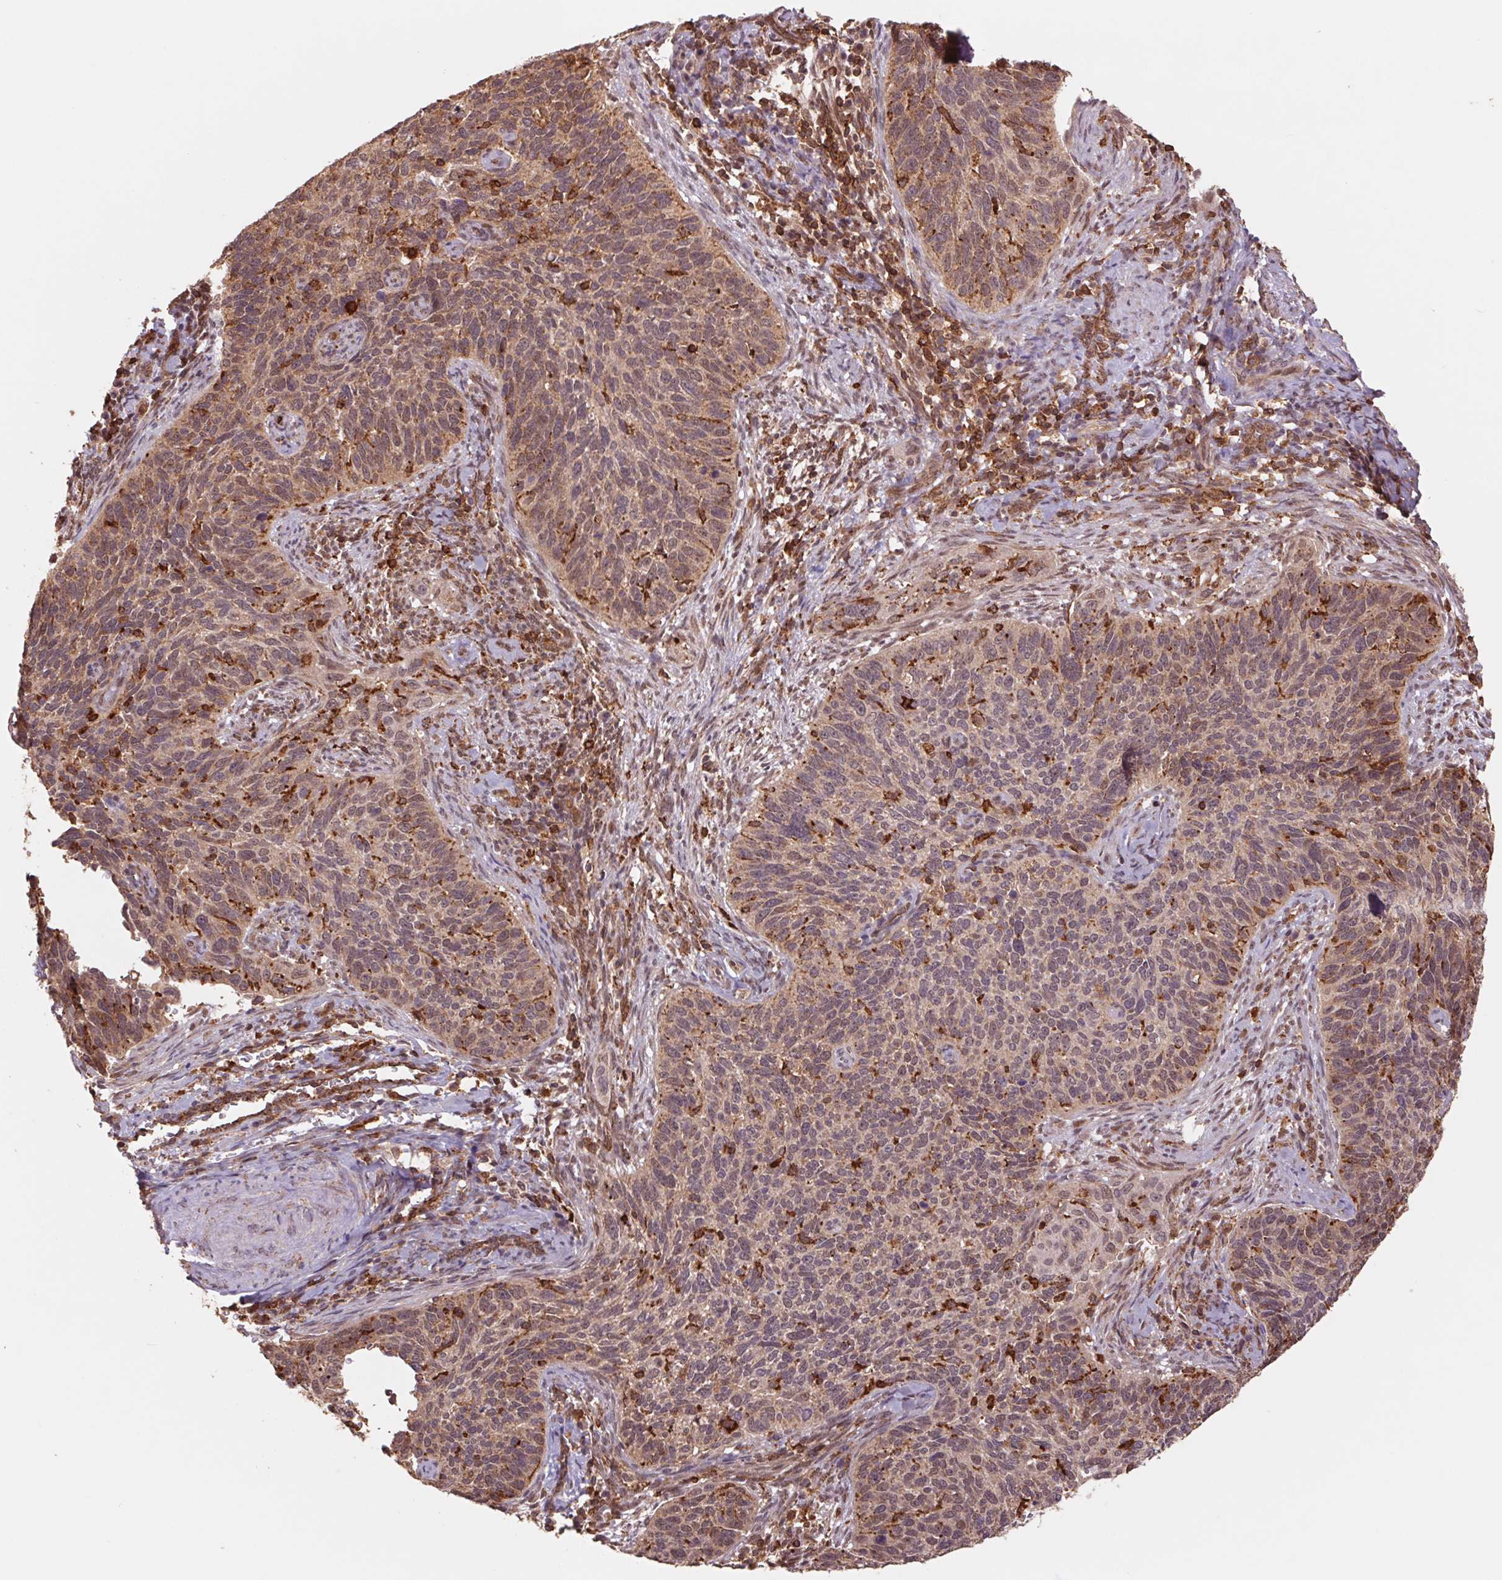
{"staining": {"intensity": "weak", "quantity": "<25%", "location": "cytoplasmic/membranous"}, "tissue": "cervical cancer", "cell_type": "Tumor cells", "image_type": "cancer", "snomed": [{"axis": "morphology", "description": "Squamous cell carcinoma, NOS"}, {"axis": "topography", "description": "Cervix"}], "caption": "Immunohistochemical staining of cervical cancer exhibits no significant expression in tumor cells.", "gene": "URM1", "patient": {"sex": "female", "age": 51}}